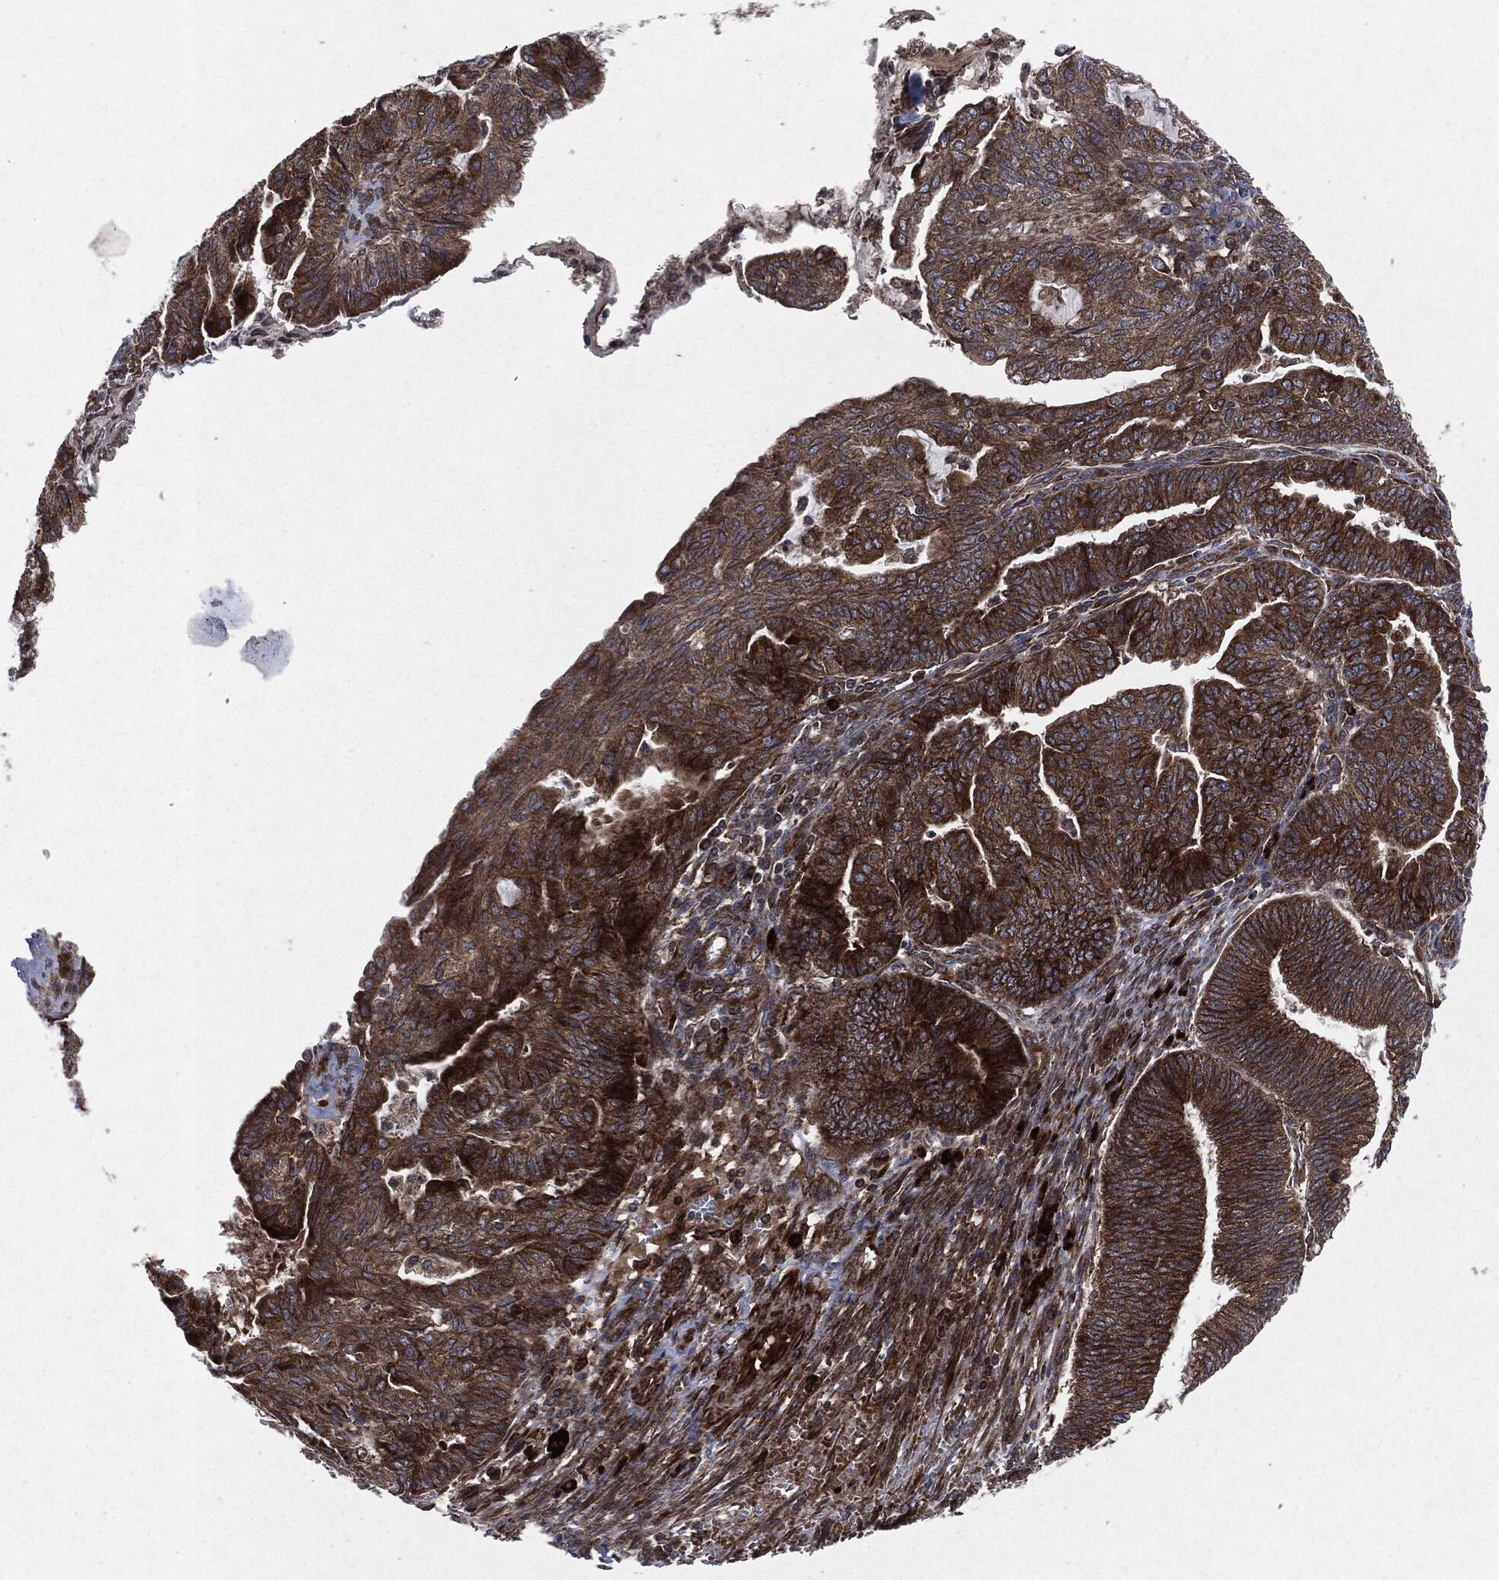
{"staining": {"intensity": "strong", "quantity": "25%-75%", "location": "cytoplasmic/membranous"}, "tissue": "endometrial cancer", "cell_type": "Tumor cells", "image_type": "cancer", "snomed": [{"axis": "morphology", "description": "Adenocarcinoma, NOS"}, {"axis": "topography", "description": "Endometrium"}], "caption": "DAB immunohistochemical staining of endometrial cancer (adenocarcinoma) displays strong cytoplasmic/membranous protein positivity in about 25%-75% of tumor cells.", "gene": "RAF1", "patient": {"sex": "female", "age": 82}}